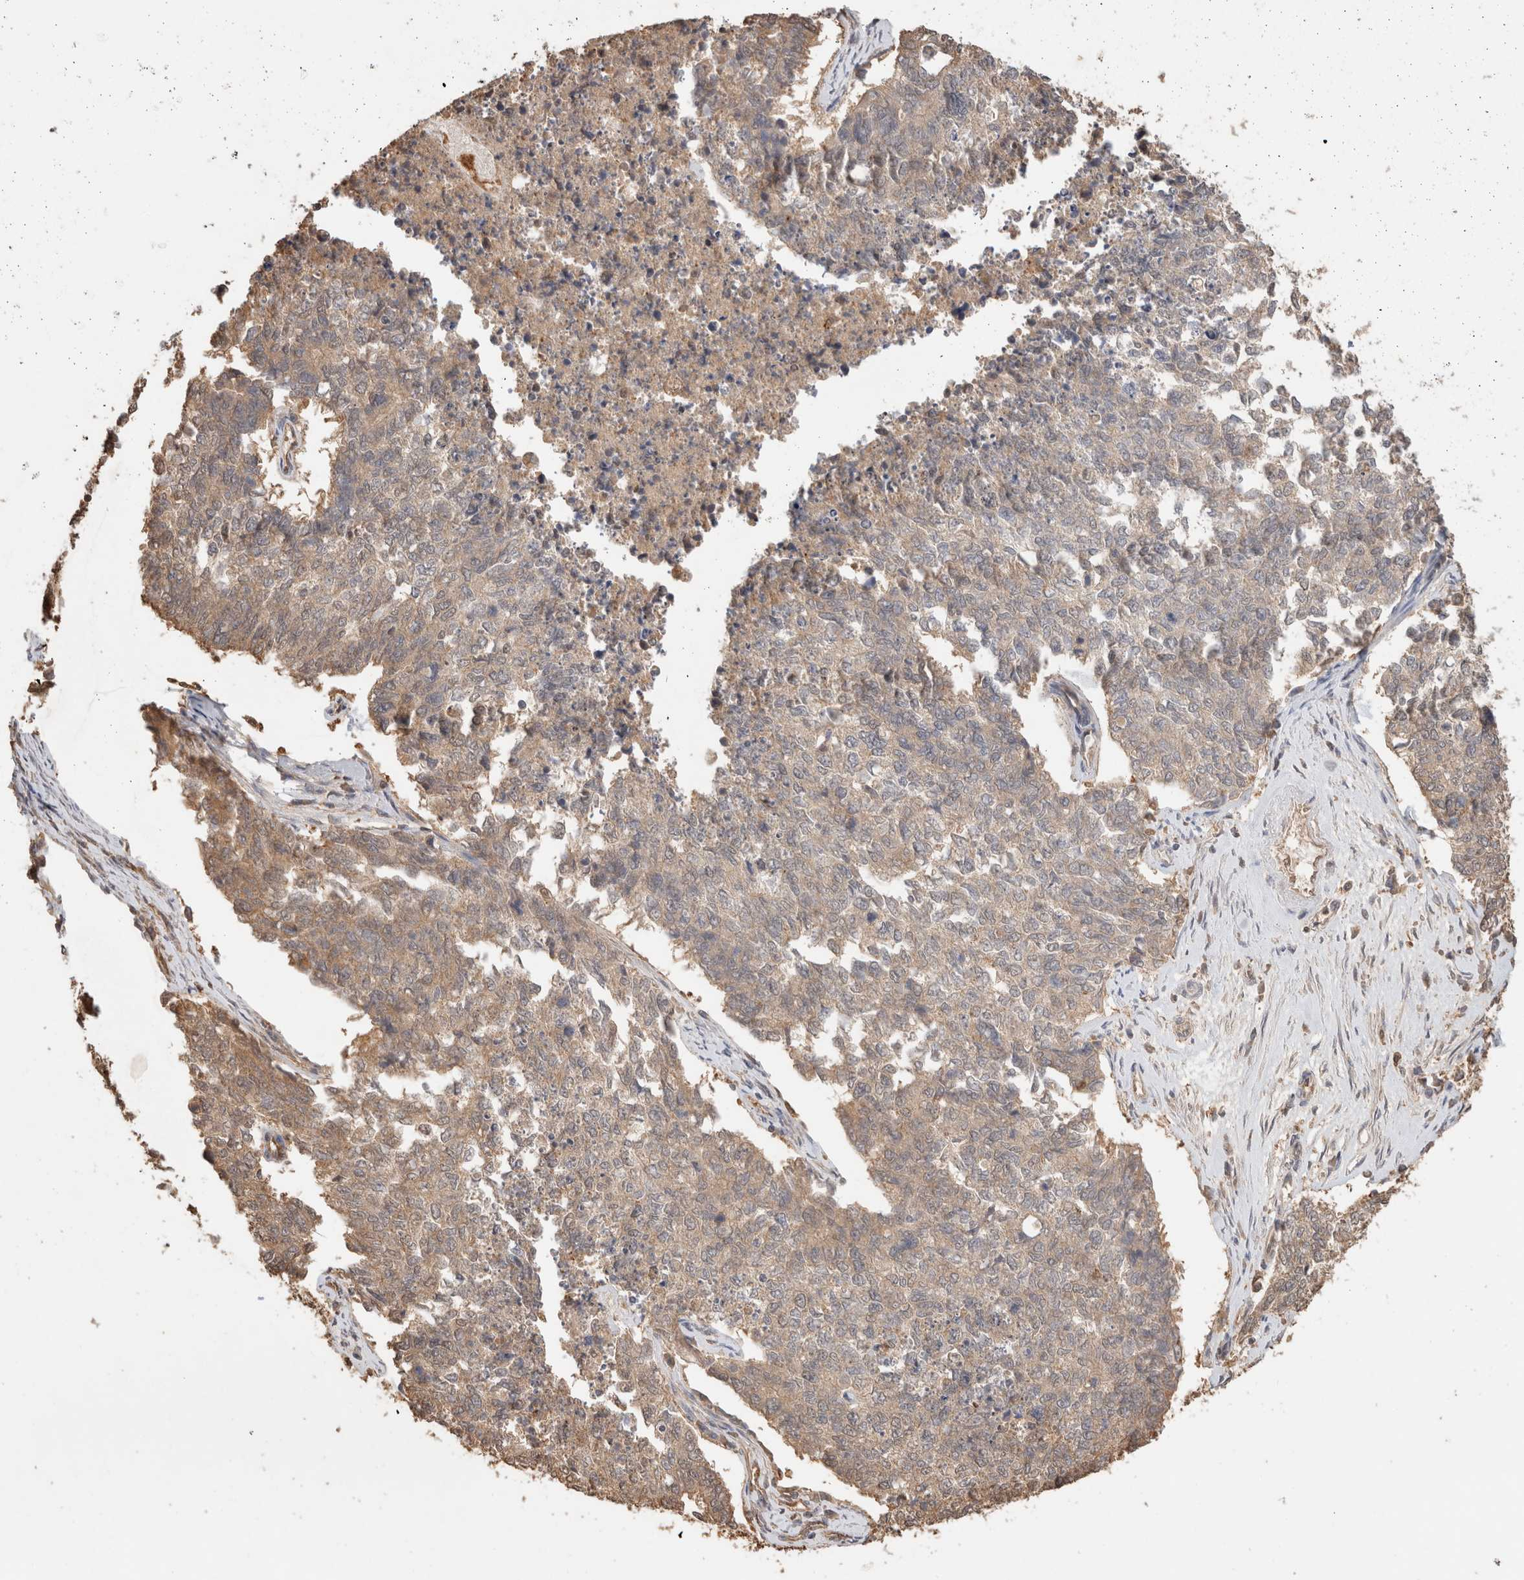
{"staining": {"intensity": "weak", "quantity": ">75%", "location": "cytoplasmic/membranous"}, "tissue": "cervical cancer", "cell_type": "Tumor cells", "image_type": "cancer", "snomed": [{"axis": "morphology", "description": "Squamous cell carcinoma, NOS"}, {"axis": "topography", "description": "Cervix"}], "caption": "Immunohistochemistry photomicrograph of neoplastic tissue: cervical cancer (squamous cell carcinoma) stained using immunohistochemistry (IHC) reveals low levels of weak protein expression localized specifically in the cytoplasmic/membranous of tumor cells, appearing as a cytoplasmic/membranous brown color.", "gene": "YWHAH", "patient": {"sex": "female", "age": 63}}